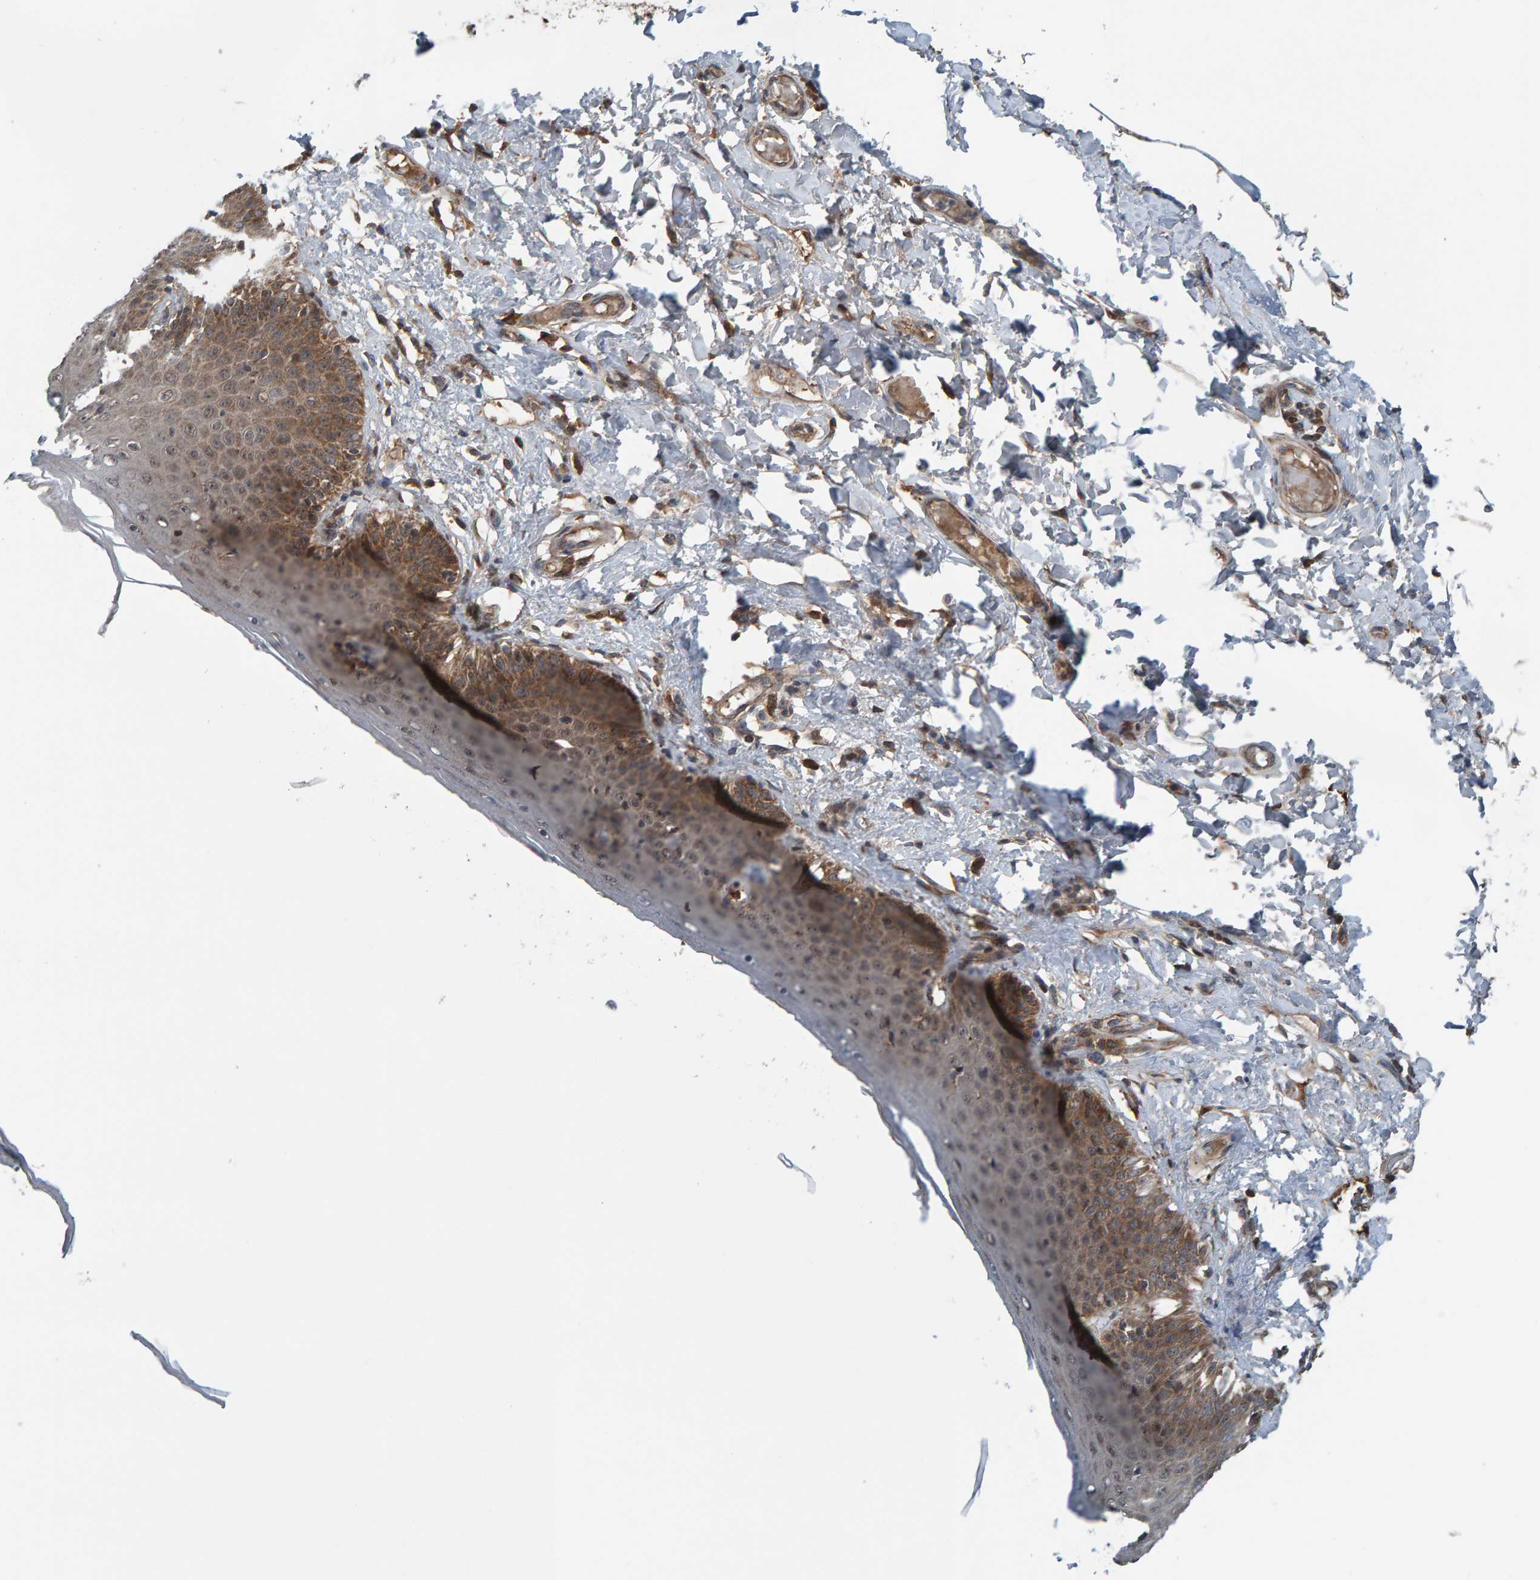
{"staining": {"intensity": "moderate", "quantity": ">75%", "location": "cytoplasmic/membranous,nuclear"}, "tissue": "skin", "cell_type": "Epidermal cells", "image_type": "normal", "snomed": [{"axis": "morphology", "description": "Normal tissue, NOS"}, {"axis": "topography", "description": "Vulva"}], "caption": "Epidermal cells exhibit moderate cytoplasmic/membranous,nuclear staining in about >75% of cells in normal skin. (IHC, brightfield microscopy, high magnification).", "gene": "CUEDC1", "patient": {"sex": "female", "age": 66}}